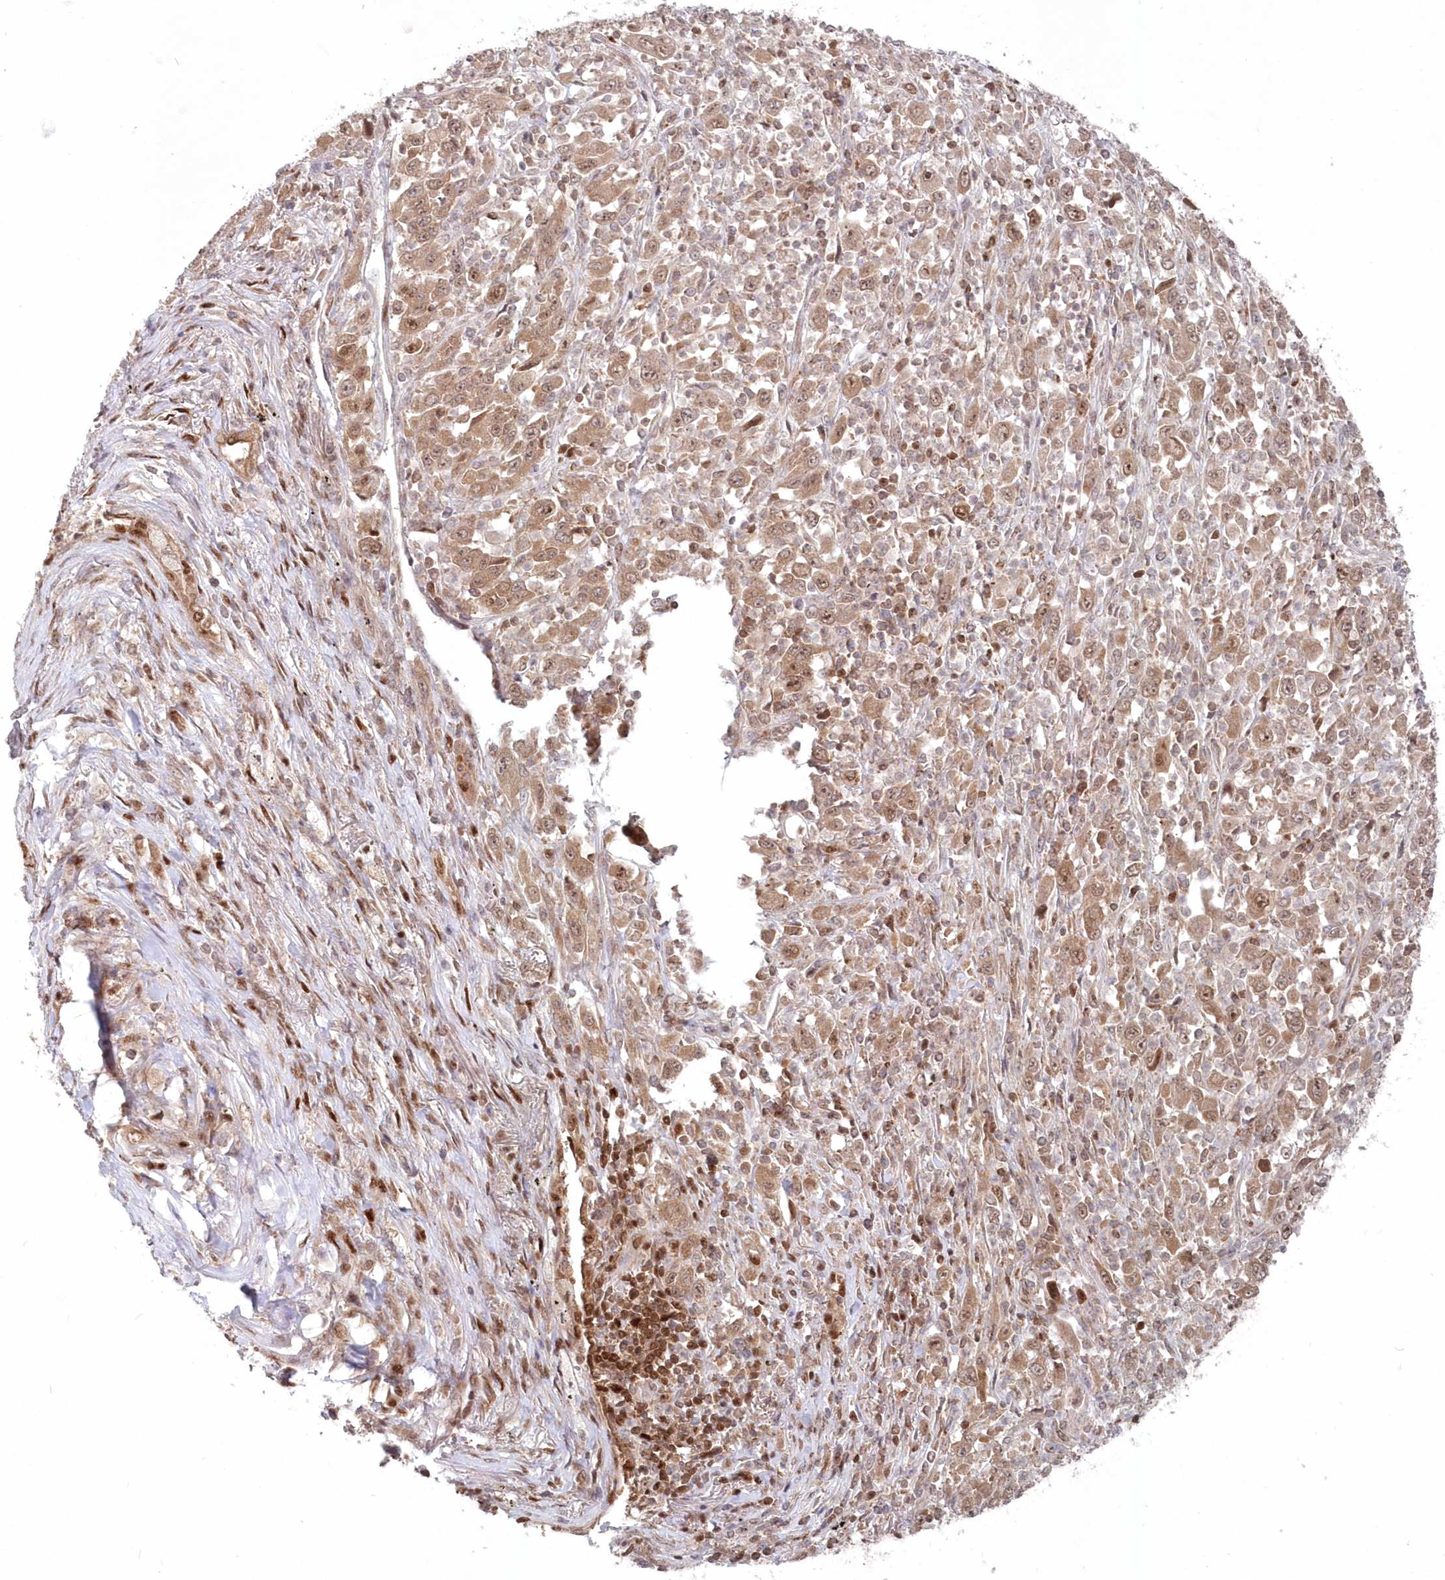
{"staining": {"intensity": "moderate", "quantity": ">75%", "location": "cytoplasmic/membranous,nuclear"}, "tissue": "melanoma", "cell_type": "Tumor cells", "image_type": "cancer", "snomed": [{"axis": "morphology", "description": "Malignant melanoma, Metastatic site"}, {"axis": "topography", "description": "Skin"}], "caption": "Immunohistochemical staining of human melanoma displays medium levels of moderate cytoplasmic/membranous and nuclear protein positivity in approximately >75% of tumor cells. (brown staining indicates protein expression, while blue staining denotes nuclei).", "gene": "ABHD14B", "patient": {"sex": "female", "age": 56}}